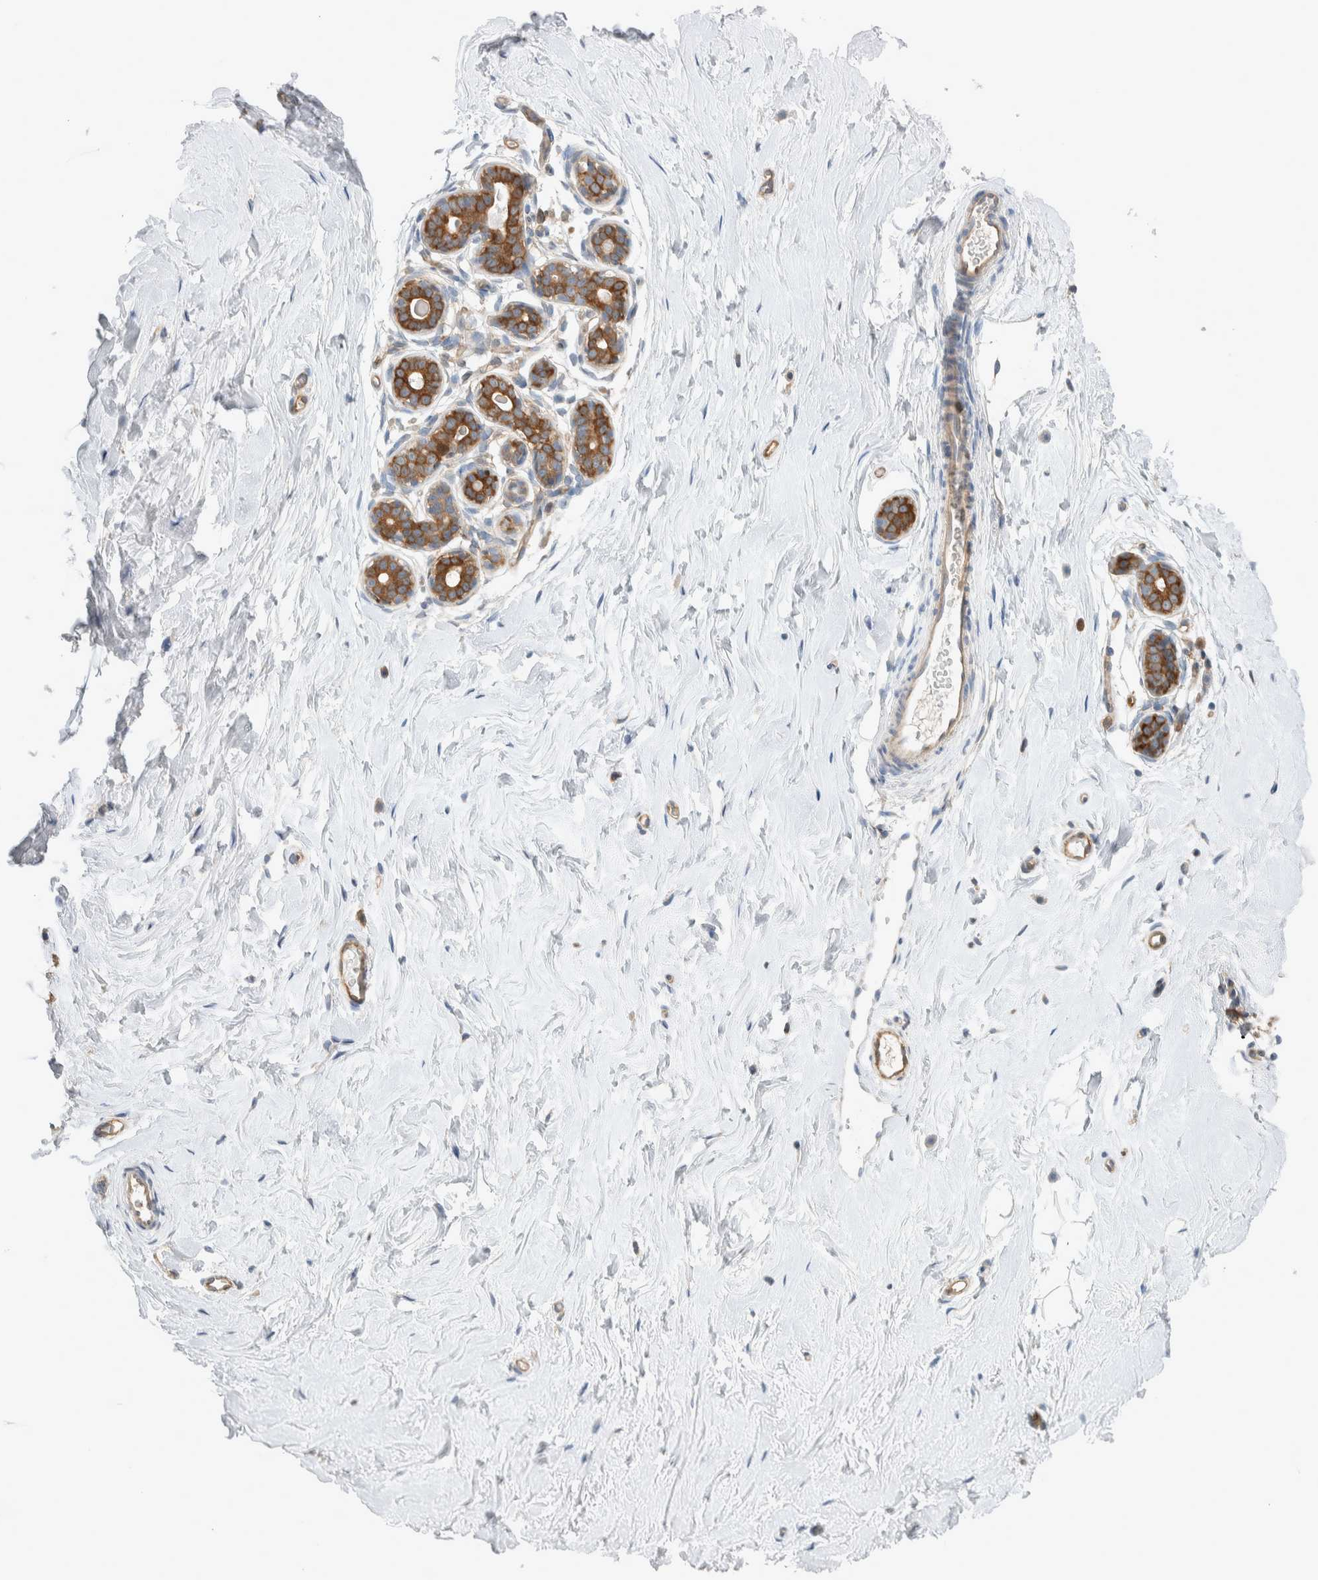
{"staining": {"intensity": "negative", "quantity": "none", "location": "none"}, "tissue": "breast", "cell_type": "Adipocytes", "image_type": "normal", "snomed": [{"axis": "morphology", "description": "Normal tissue, NOS"}, {"axis": "topography", "description": "Breast"}], "caption": "DAB (3,3'-diaminobenzidine) immunohistochemical staining of normal breast displays no significant positivity in adipocytes. (DAB (3,3'-diaminobenzidine) immunohistochemistry visualized using brightfield microscopy, high magnification).", "gene": "NFKB2", "patient": {"sex": "female", "age": 23}}